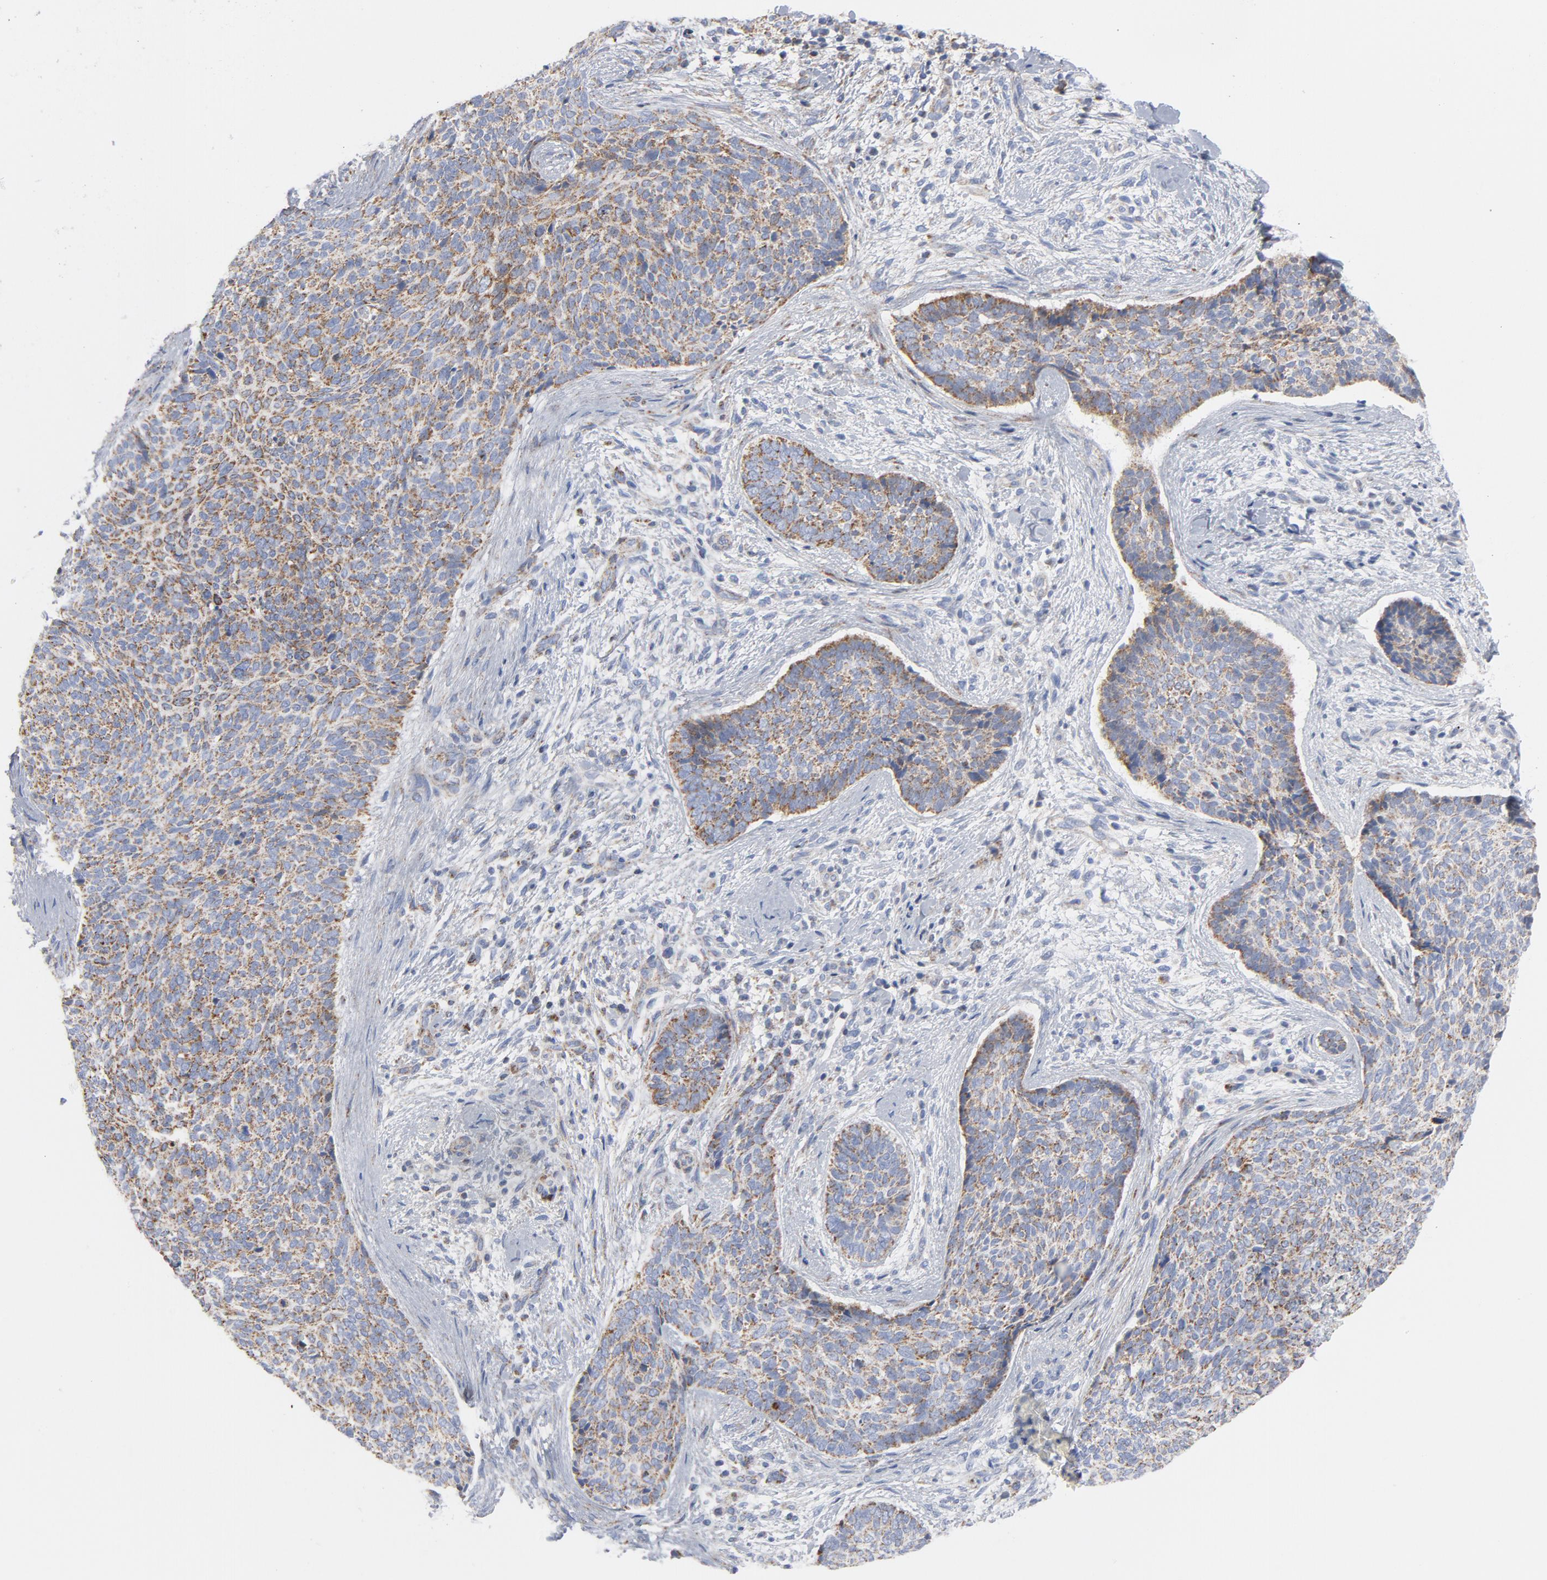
{"staining": {"intensity": "moderate", "quantity": ">75%", "location": "cytoplasmic/membranous"}, "tissue": "skin cancer", "cell_type": "Tumor cells", "image_type": "cancer", "snomed": [{"axis": "morphology", "description": "Normal tissue, NOS"}, {"axis": "morphology", "description": "Basal cell carcinoma"}, {"axis": "topography", "description": "Skin"}], "caption": "Brown immunohistochemical staining in human basal cell carcinoma (skin) reveals moderate cytoplasmic/membranous staining in about >75% of tumor cells.", "gene": "CYCS", "patient": {"sex": "female", "age": 57}}